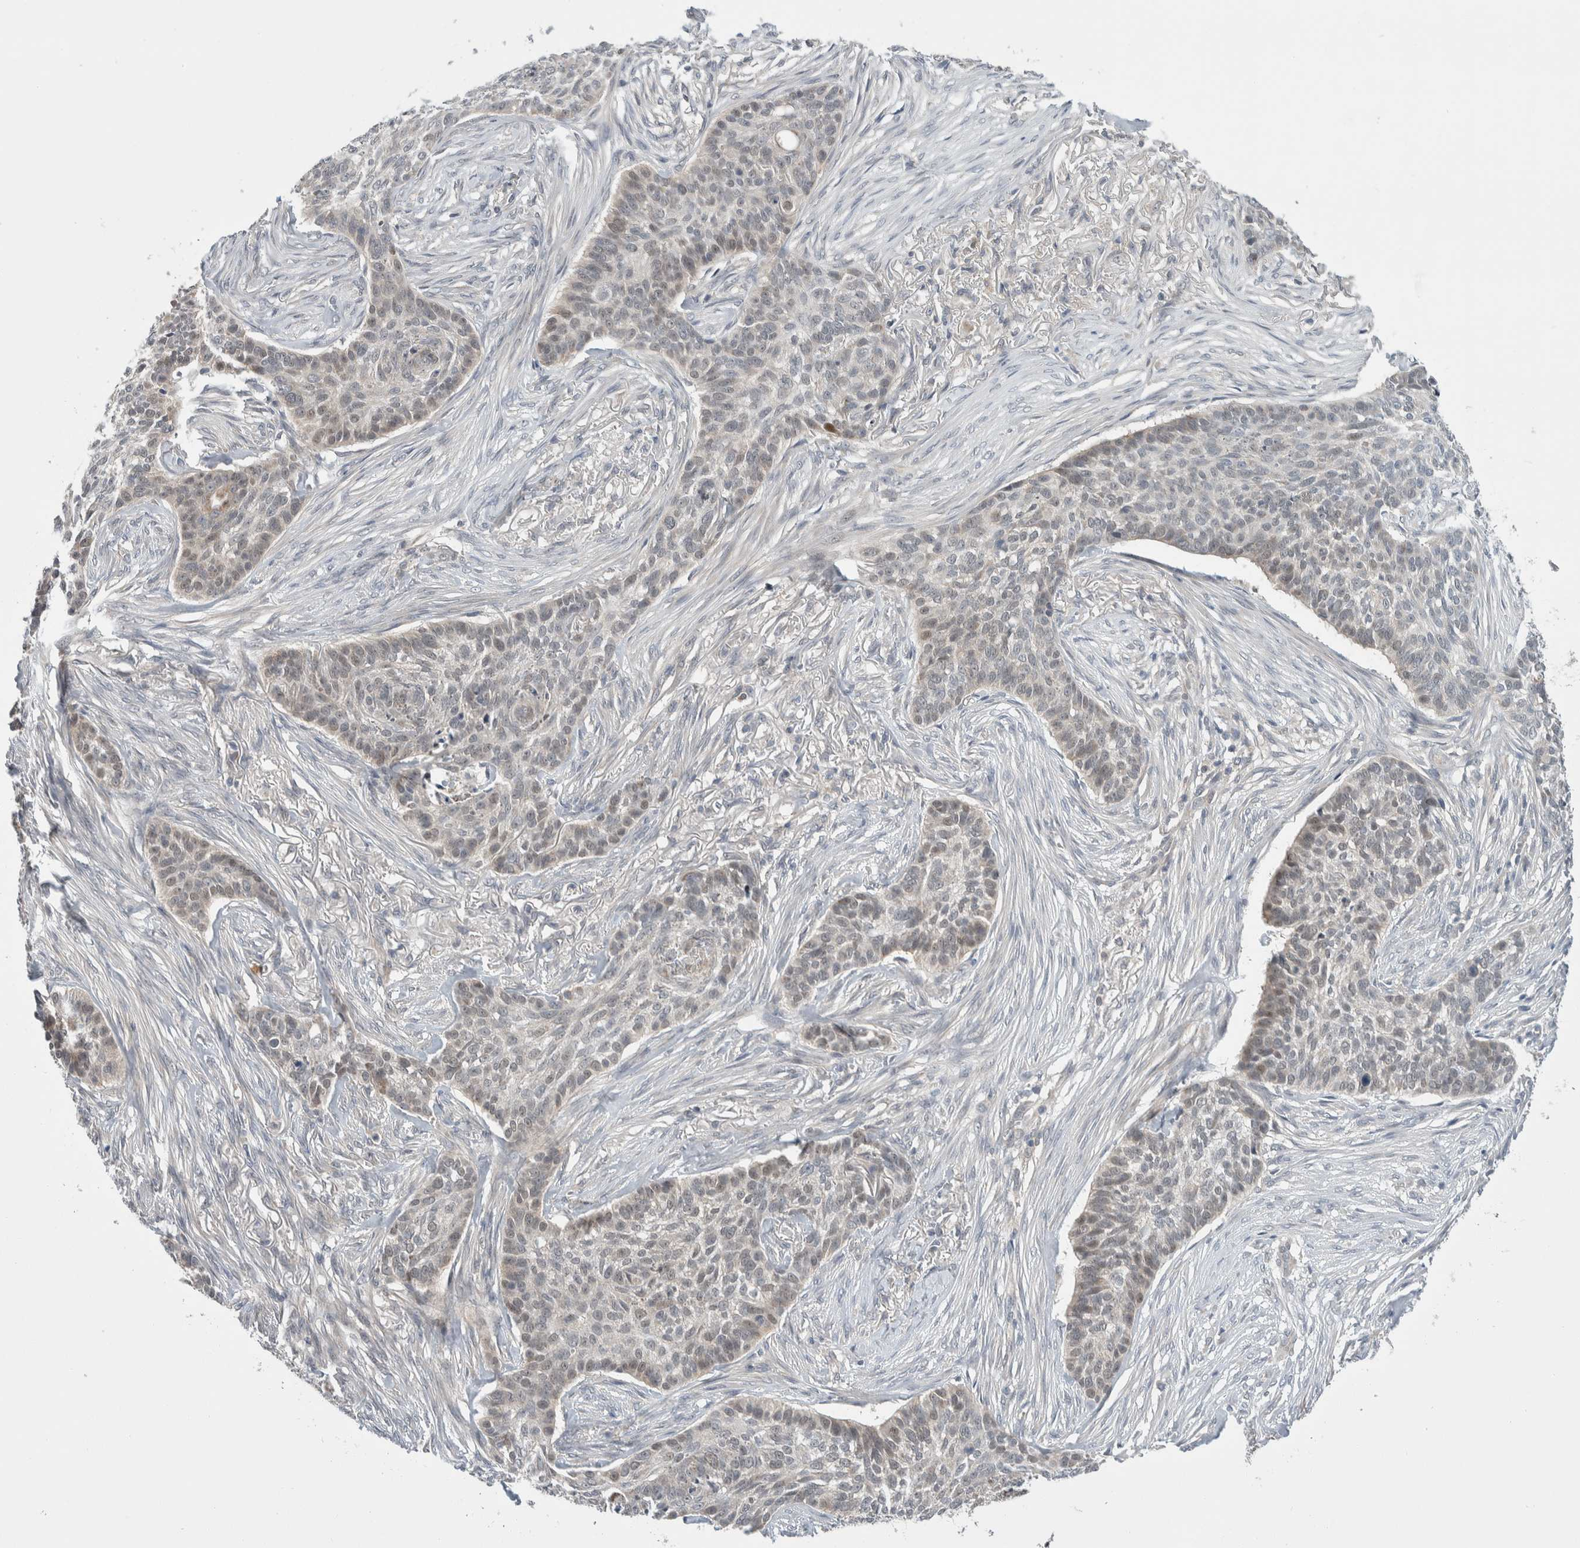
{"staining": {"intensity": "weak", "quantity": "<25%", "location": "cytoplasmic/membranous,nuclear"}, "tissue": "skin cancer", "cell_type": "Tumor cells", "image_type": "cancer", "snomed": [{"axis": "morphology", "description": "Basal cell carcinoma"}, {"axis": "topography", "description": "Skin"}], "caption": "There is no significant positivity in tumor cells of skin cancer. The staining was performed using DAB (3,3'-diaminobenzidine) to visualize the protein expression in brown, while the nuclei were stained in blue with hematoxylin (Magnification: 20x).", "gene": "SHPK", "patient": {"sex": "male", "age": 85}}